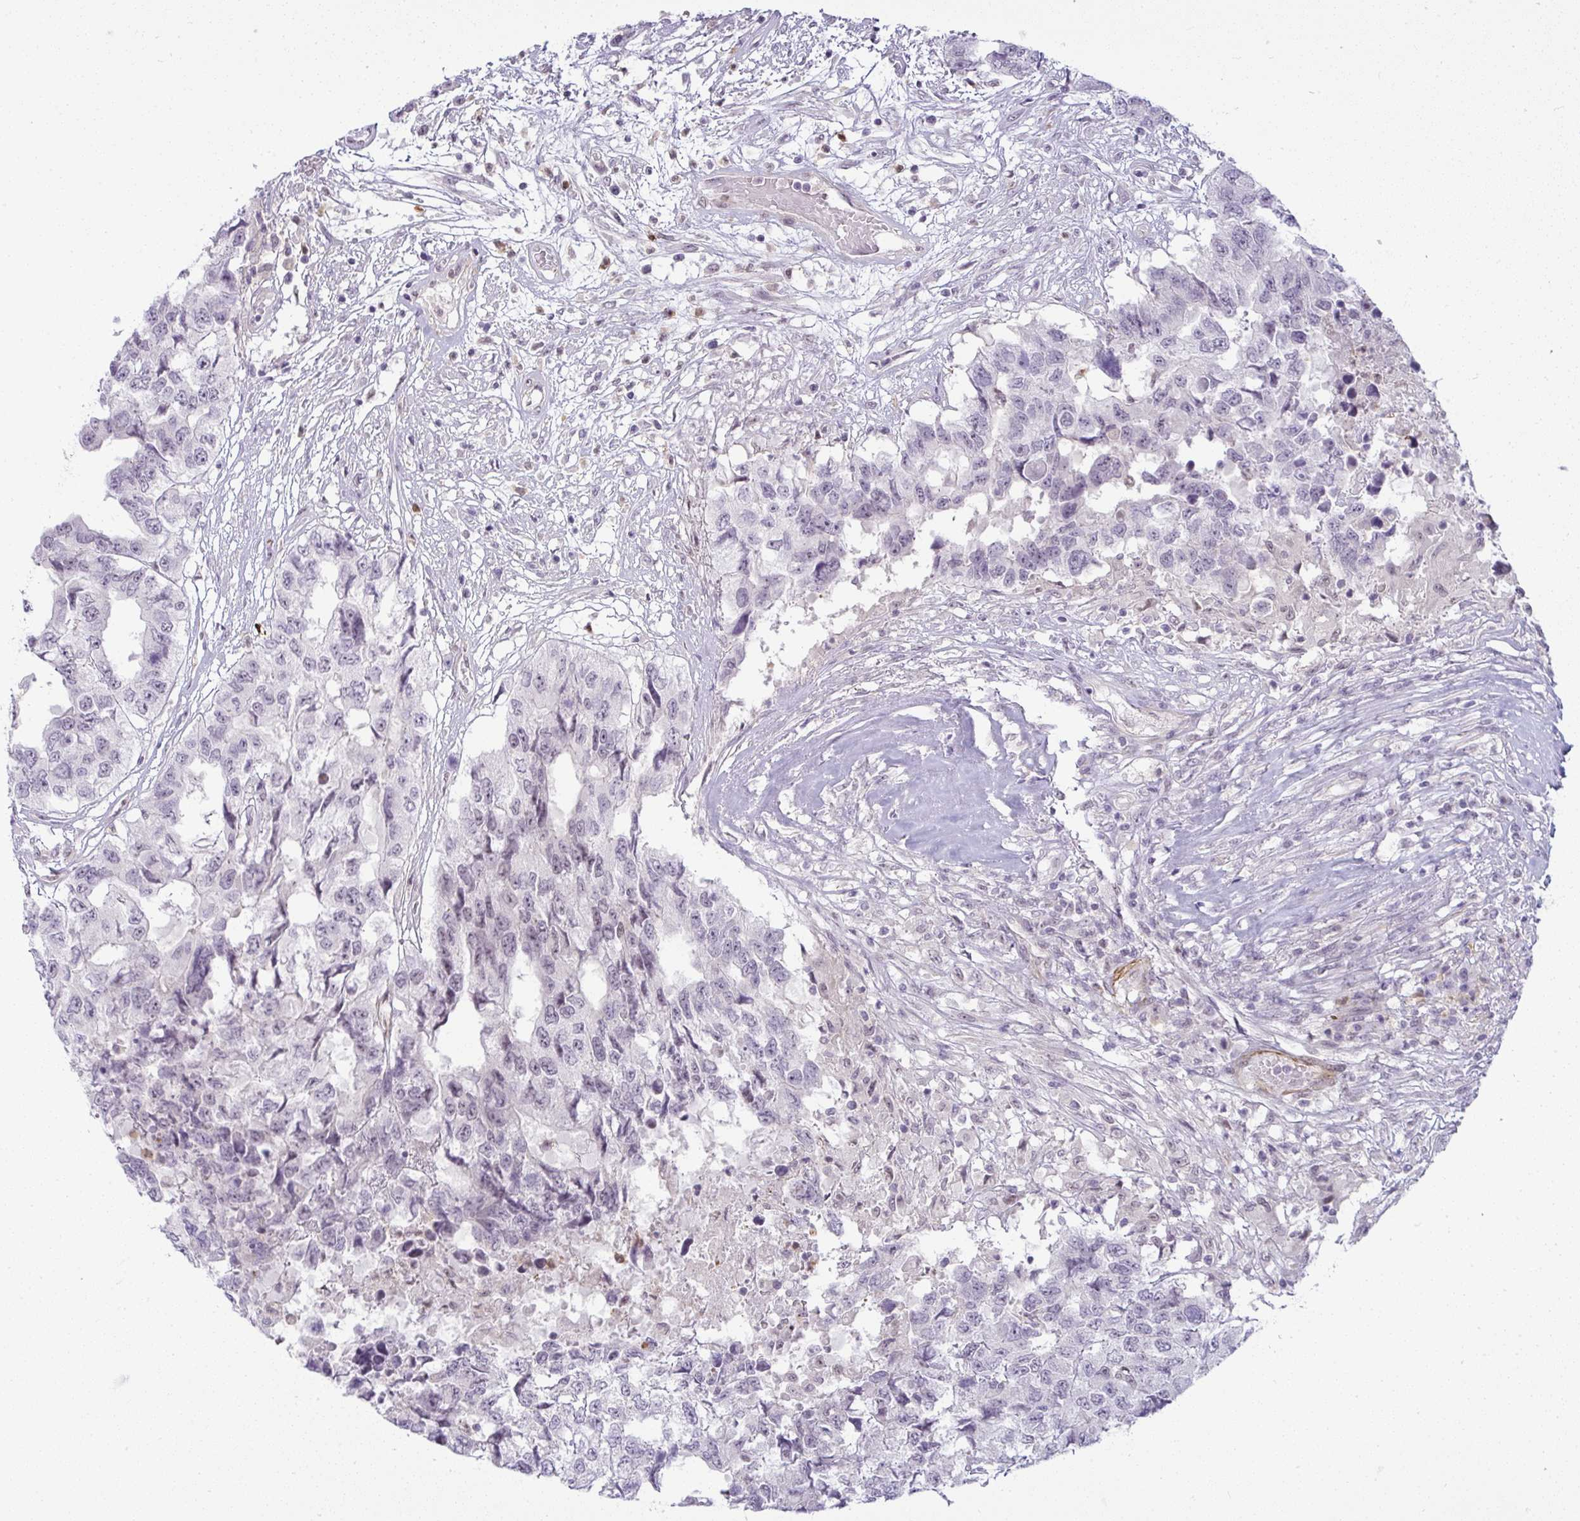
{"staining": {"intensity": "negative", "quantity": "none", "location": "none"}, "tissue": "testis cancer", "cell_type": "Tumor cells", "image_type": "cancer", "snomed": [{"axis": "morphology", "description": "Carcinoma, Embryonal, NOS"}, {"axis": "topography", "description": "Testis"}], "caption": "IHC micrograph of human testis cancer (embryonal carcinoma) stained for a protein (brown), which exhibits no staining in tumor cells.", "gene": "DZIP1", "patient": {"sex": "male", "age": 83}}